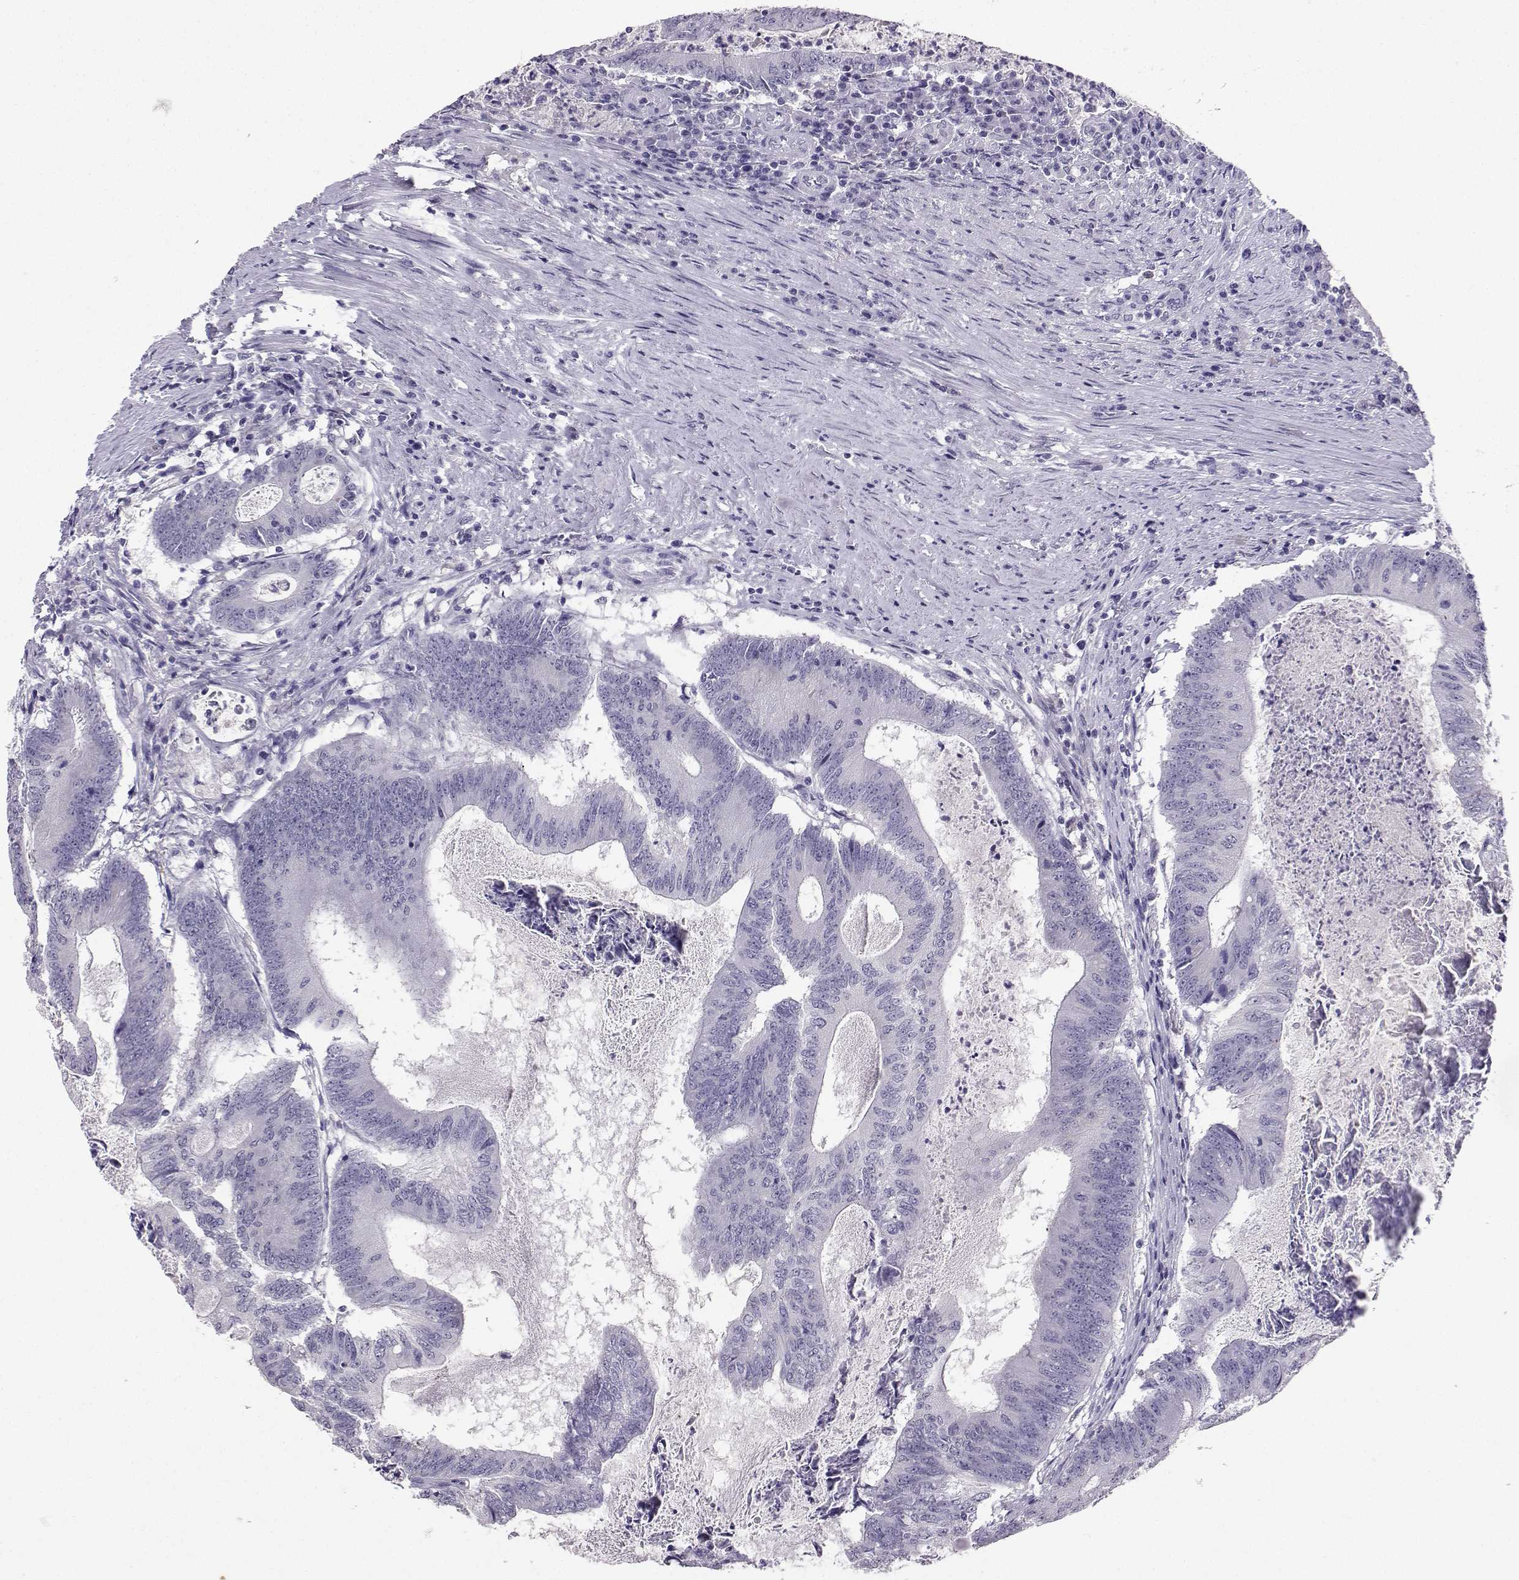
{"staining": {"intensity": "negative", "quantity": "none", "location": "none"}, "tissue": "colorectal cancer", "cell_type": "Tumor cells", "image_type": "cancer", "snomed": [{"axis": "morphology", "description": "Adenocarcinoma, NOS"}, {"axis": "topography", "description": "Colon"}], "caption": "Tumor cells are negative for protein expression in human colorectal cancer.", "gene": "TBR1", "patient": {"sex": "female", "age": 70}}